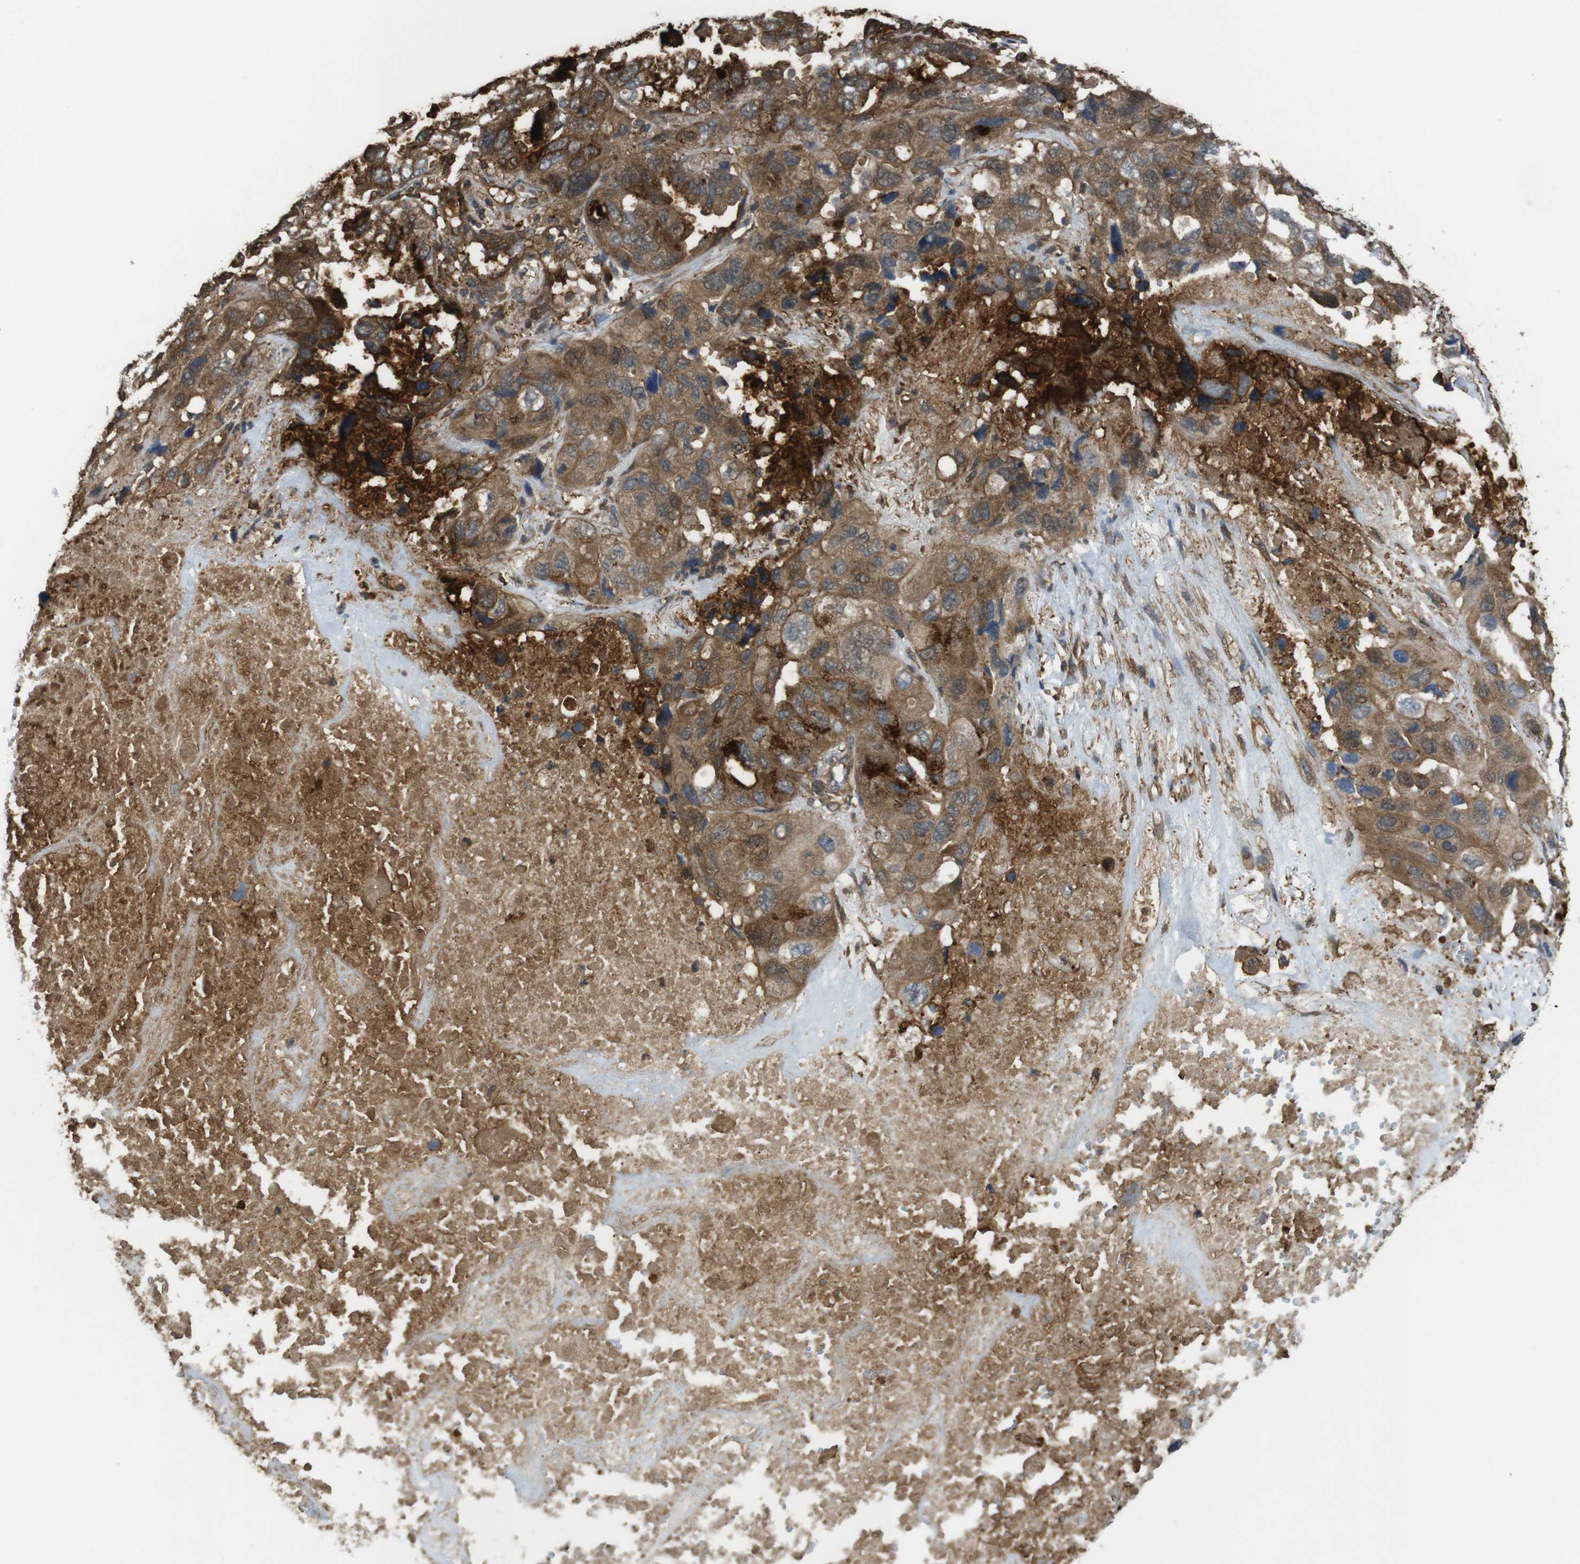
{"staining": {"intensity": "moderate", "quantity": ">75%", "location": "cytoplasmic/membranous"}, "tissue": "lung cancer", "cell_type": "Tumor cells", "image_type": "cancer", "snomed": [{"axis": "morphology", "description": "Squamous cell carcinoma, NOS"}, {"axis": "topography", "description": "Lung"}], "caption": "Immunohistochemical staining of lung cancer exhibits moderate cytoplasmic/membranous protein staining in approximately >75% of tumor cells. The protein is shown in brown color, while the nuclei are stained blue.", "gene": "ARHGDIA", "patient": {"sex": "female", "age": 73}}